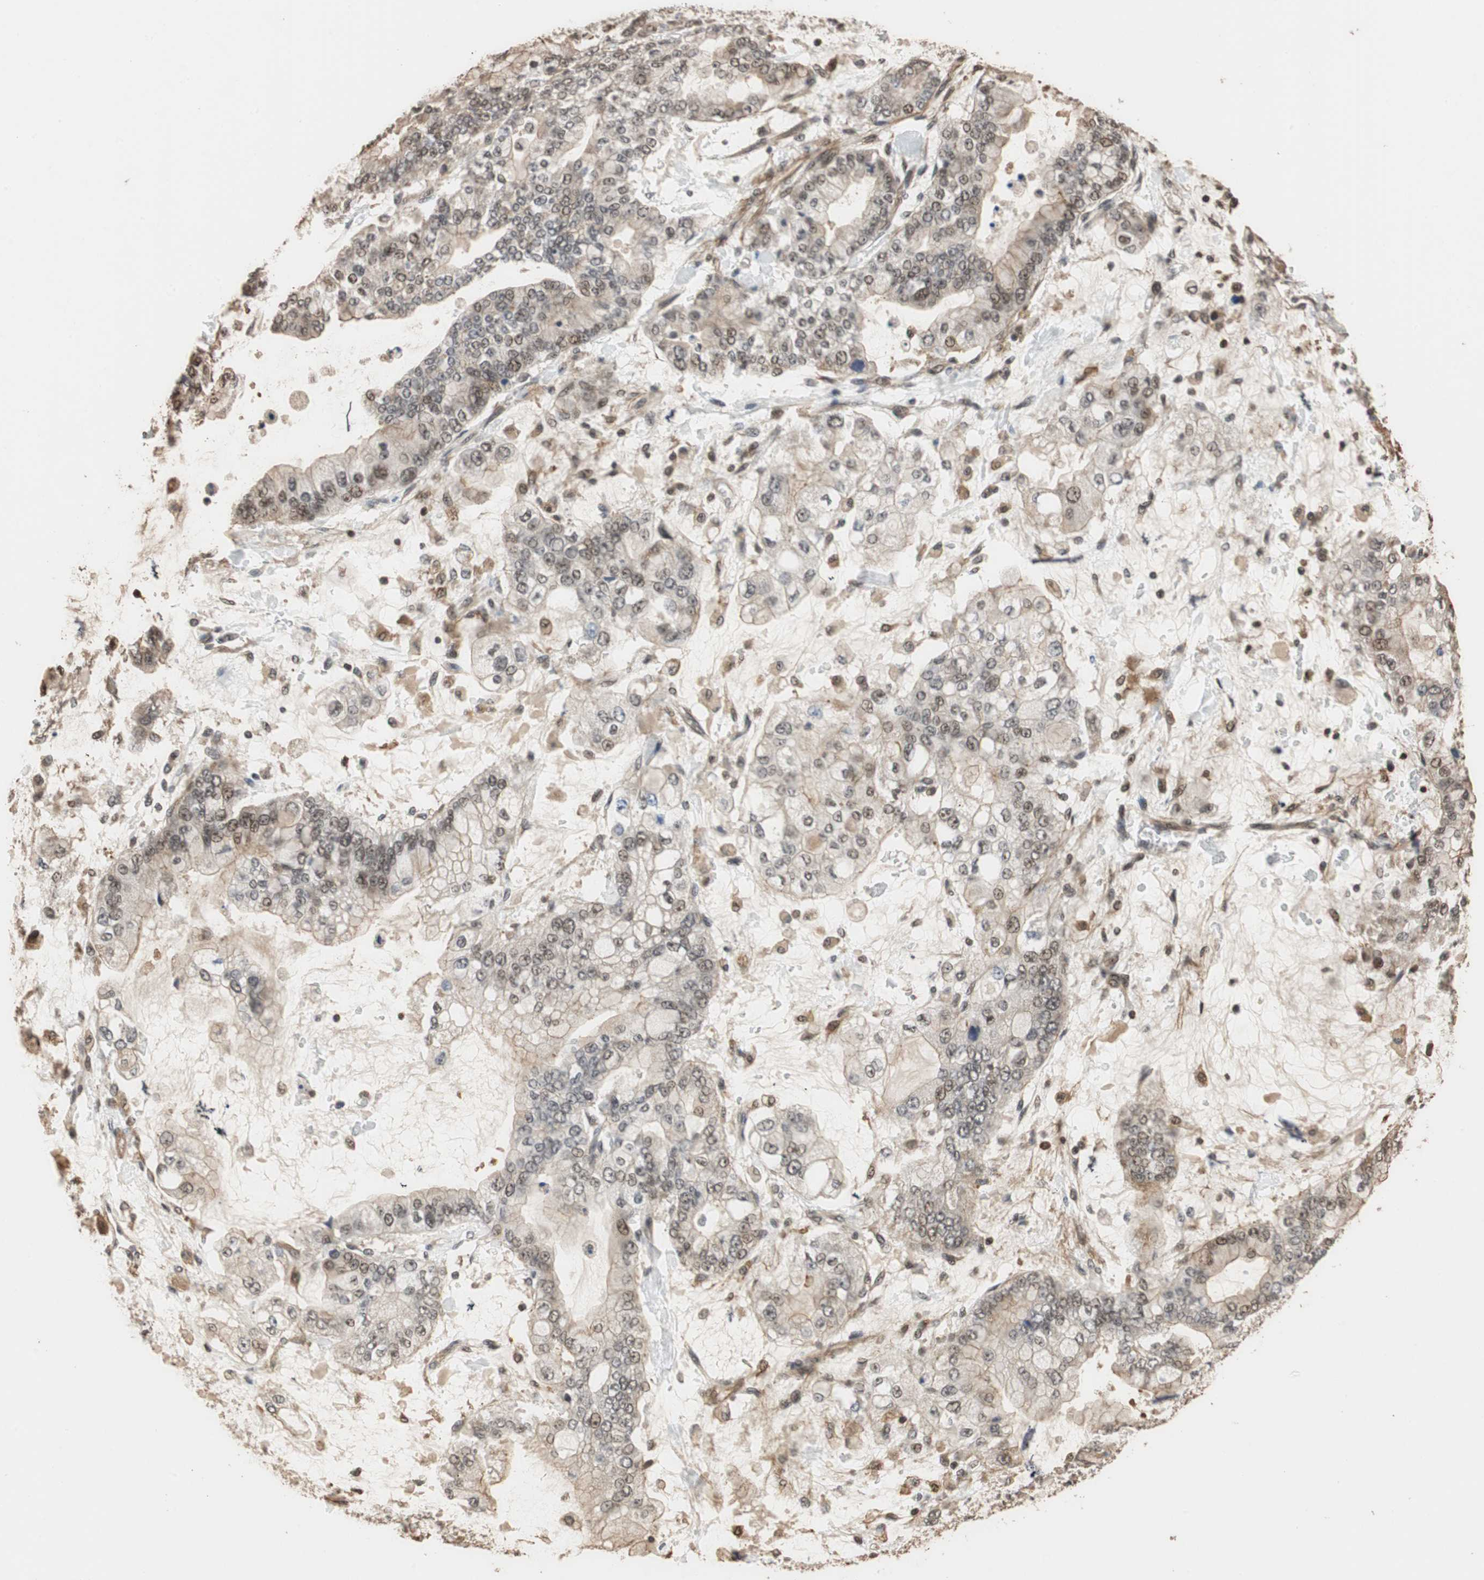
{"staining": {"intensity": "moderate", "quantity": ">75%", "location": "nuclear"}, "tissue": "stomach cancer", "cell_type": "Tumor cells", "image_type": "cancer", "snomed": [{"axis": "morphology", "description": "Normal tissue, NOS"}, {"axis": "morphology", "description": "Adenocarcinoma, NOS"}, {"axis": "topography", "description": "Stomach, upper"}, {"axis": "topography", "description": "Stomach"}], "caption": "Immunohistochemistry micrograph of neoplastic tissue: adenocarcinoma (stomach) stained using IHC displays medium levels of moderate protein expression localized specifically in the nuclear of tumor cells, appearing as a nuclear brown color.", "gene": "CDC5L", "patient": {"sex": "male", "age": 76}}